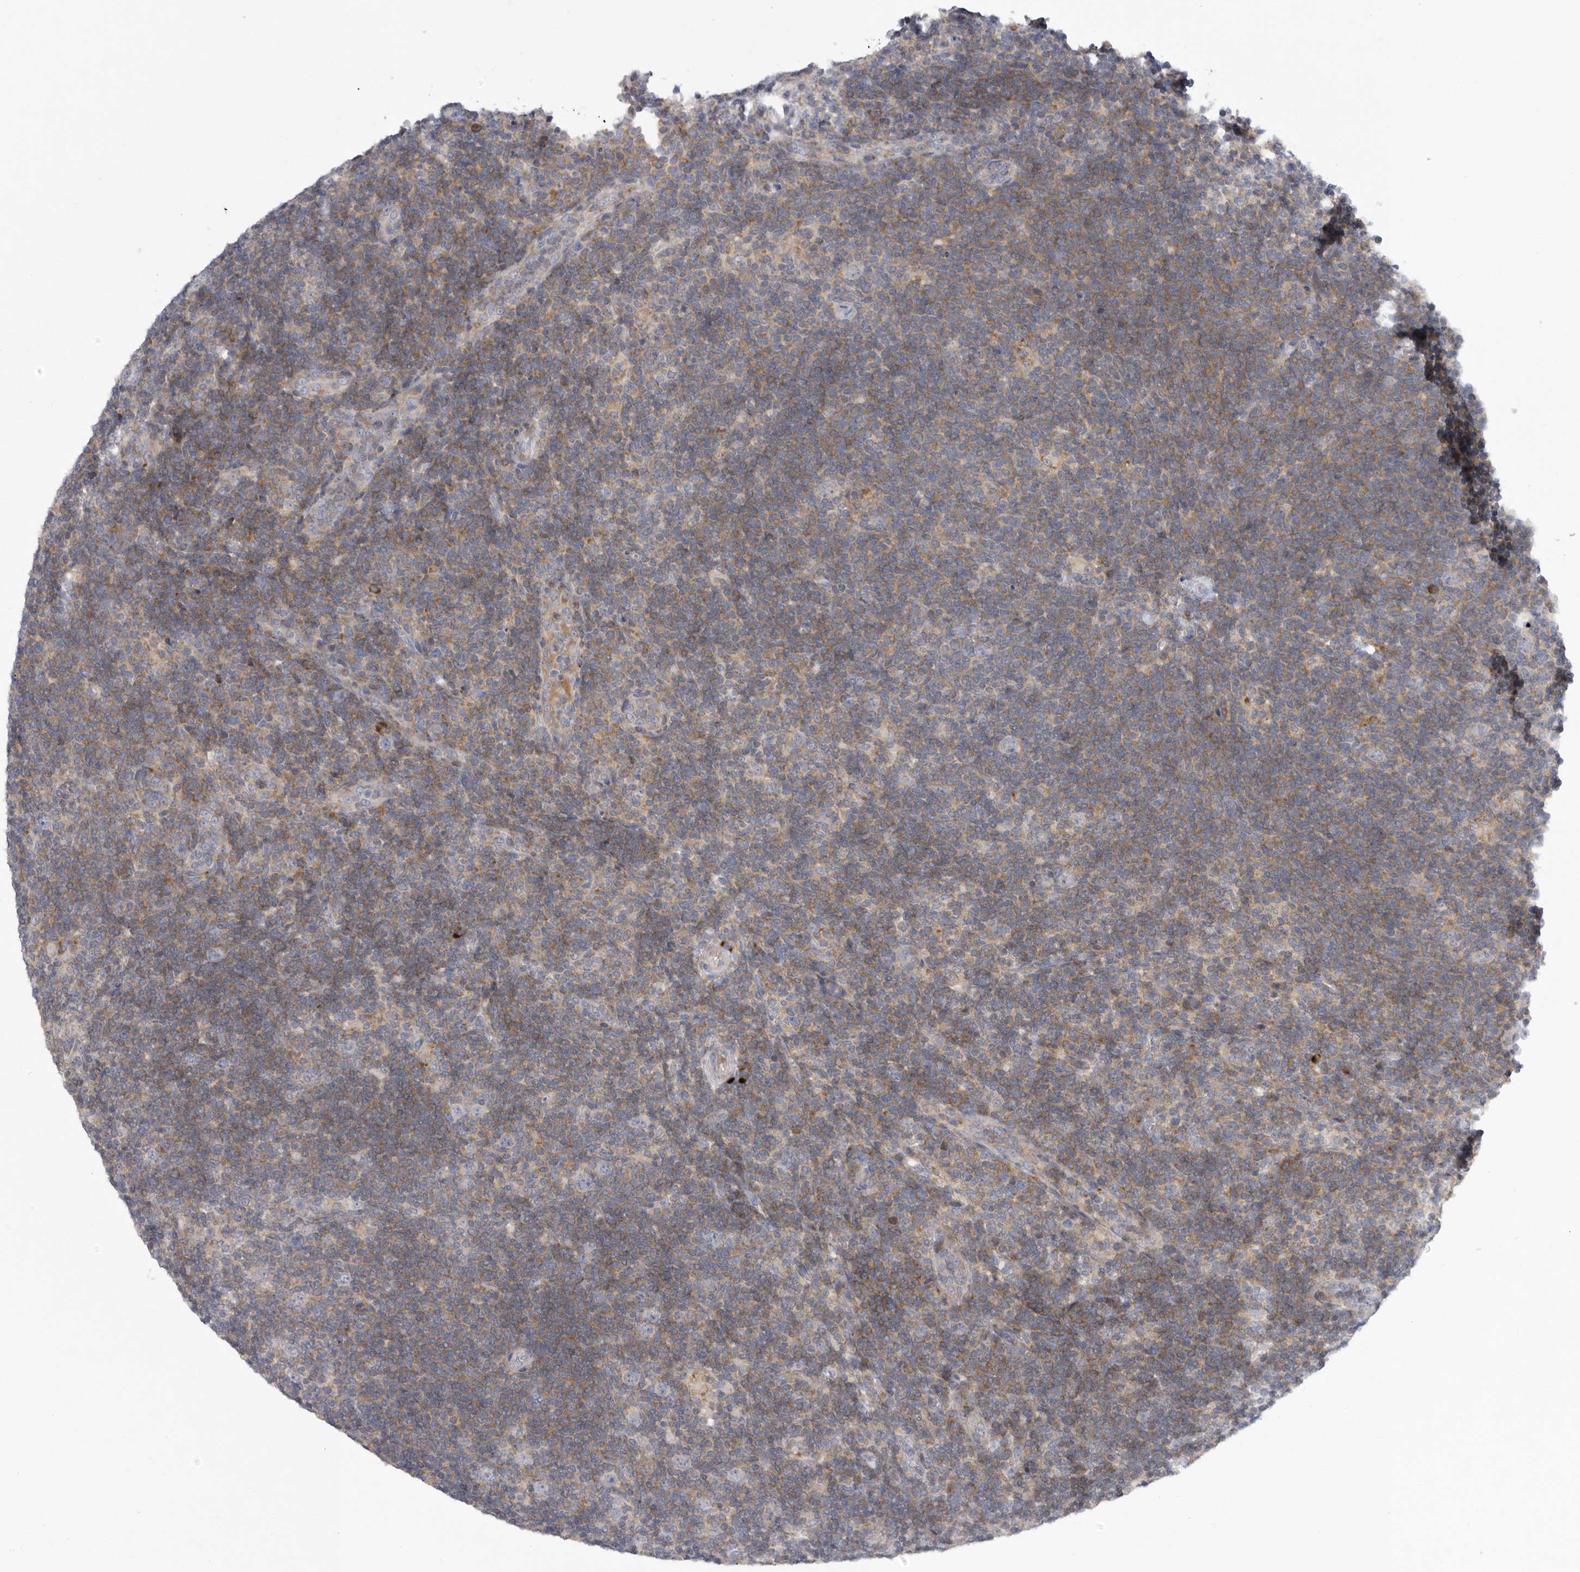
{"staining": {"intensity": "negative", "quantity": "none", "location": "none"}, "tissue": "lymphoma", "cell_type": "Tumor cells", "image_type": "cancer", "snomed": [{"axis": "morphology", "description": "Hodgkin's disease, NOS"}, {"axis": "topography", "description": "Lymph node"}], "caption": "Protein analysis of lymphoma demonstrates no significant expression in tumor cells. (DAB immunohistochemistry (IHC) visualized using brightfield microscopy, high magnification).", "gene": "USP24", "patient": {"sex": "female", "age": 57}}